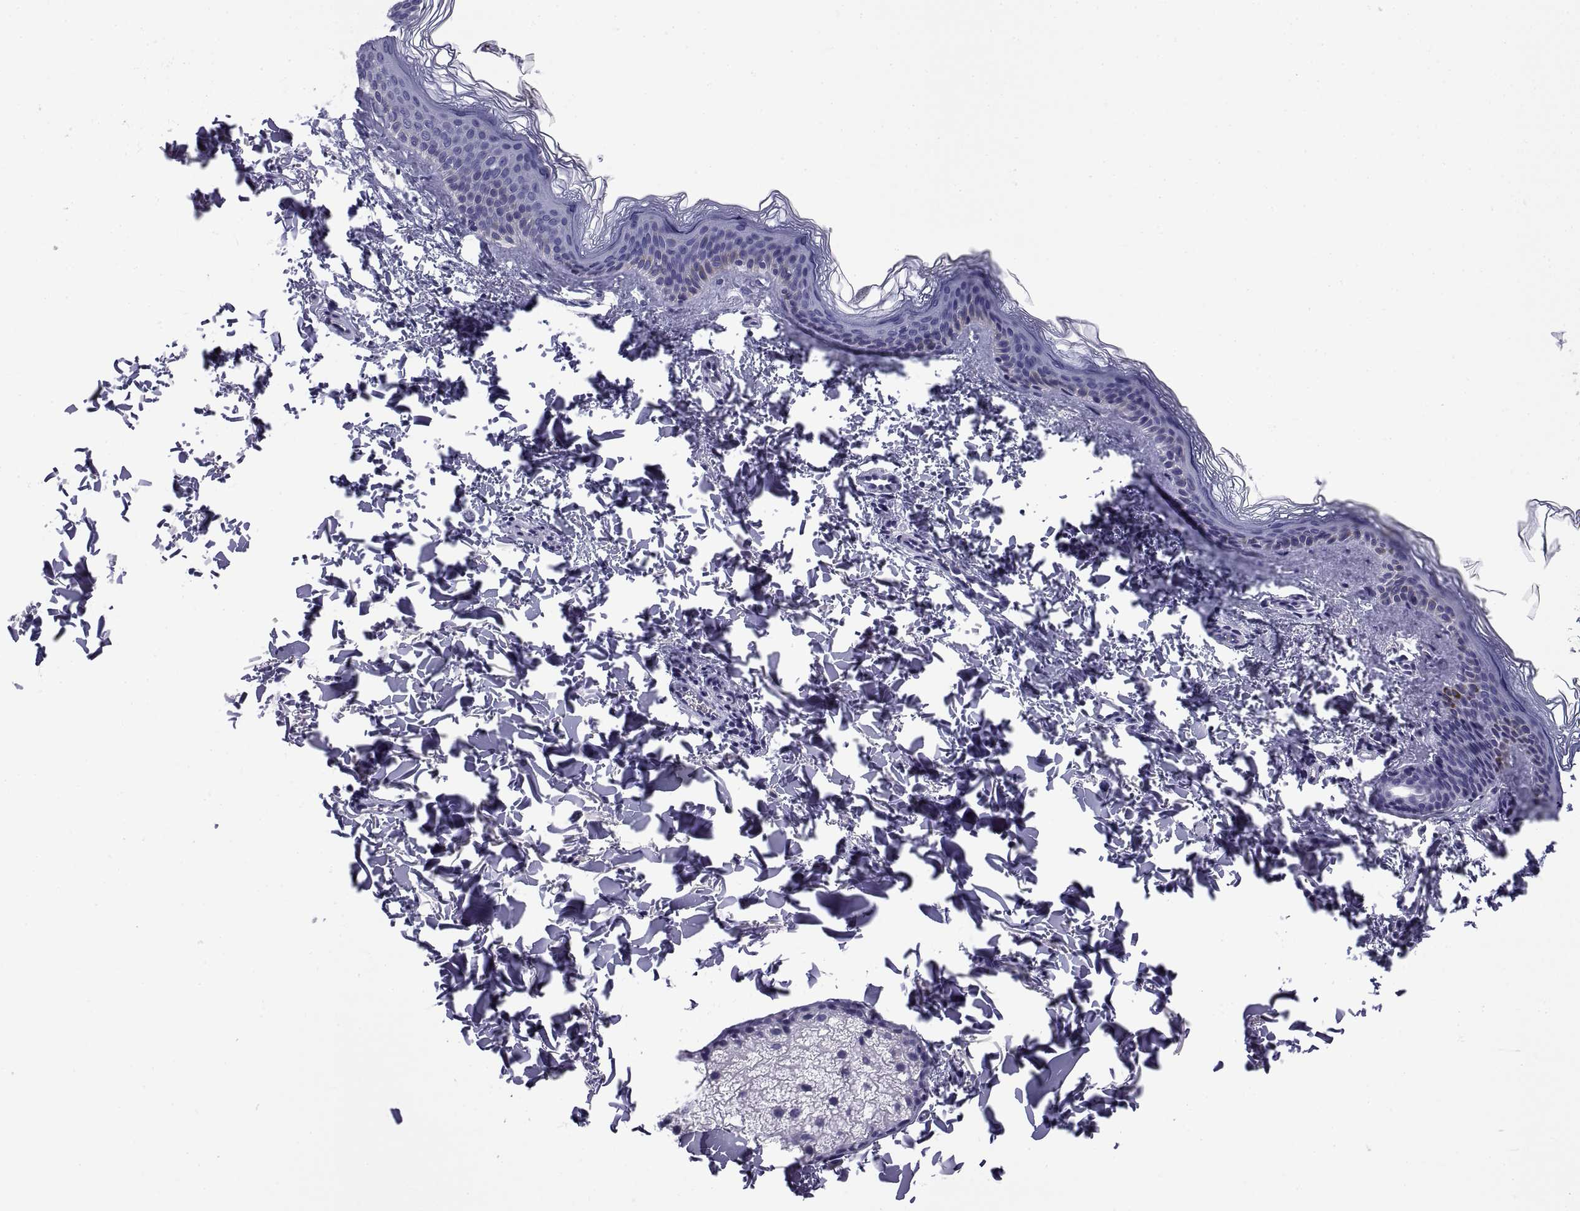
{"staining": {"intensity": "negative", "quantity": "none", "location": "none"}, "tissue": "skin cancer", "cell_type": "Tumor cells", "image_type": "cancer", "snomed": [{"axis": "morphology", "description": "Normal tissue, NOS"}, {"axis": "morphology", "description": "Basal cell carcinoma"}, {"axis": "topography", "description": "Skin"}], "caption": "There is no significant staining in tumor cells of skin cancer (basal cell carcinoma).", "gene": "NPTX2", "patient": {"sex": "male", "age": 46}}